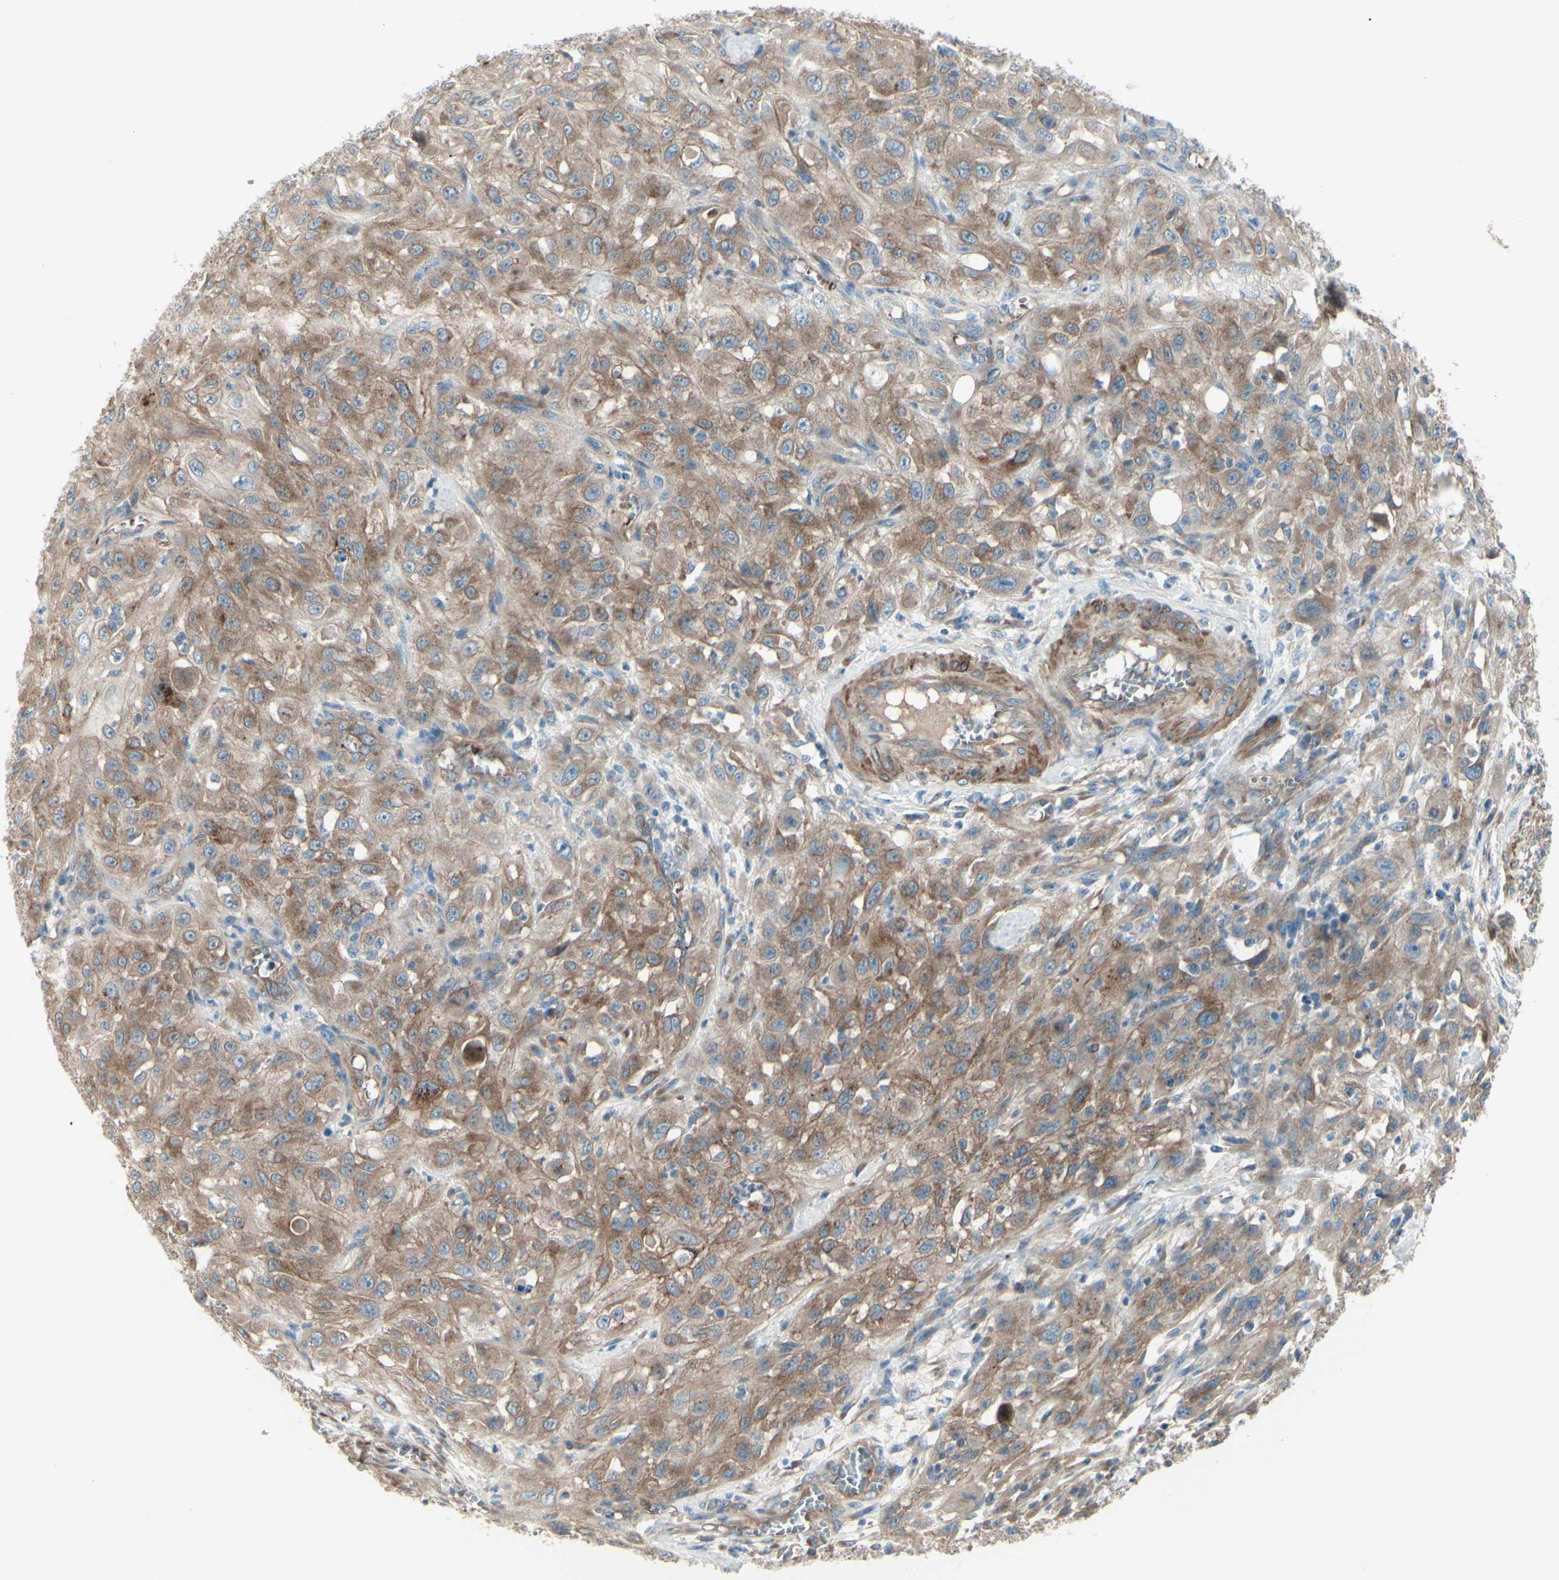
{"staining": {"intensity": "moderate", "quantity": ">75%", "location": "cytoplasmic/membranous"}, "tissue": "skin cancer", "cell_type": "Tumor cells", "image_type": "cancer", "snomed": [{"axis": "morphology", "description": "Squamous cell carcinoma, NOS"}, {"axis": "morphology", "description": "Squamous cell carcinoma, metastatic, NOS"}, {"axis": "topography", "description": "Skin"}, {"axis": "topography", "description": "Lymph node"}], "caption": "Protein expression by immunohistochemistry (IHC) reveals moderate cytoplasmic/membranous expression in about >75% of tumor cells in skin cancer. Nuclei are stained in blue.", "gene": "PCDHGA2", "patient": {"sex": "male", "age": 75}}